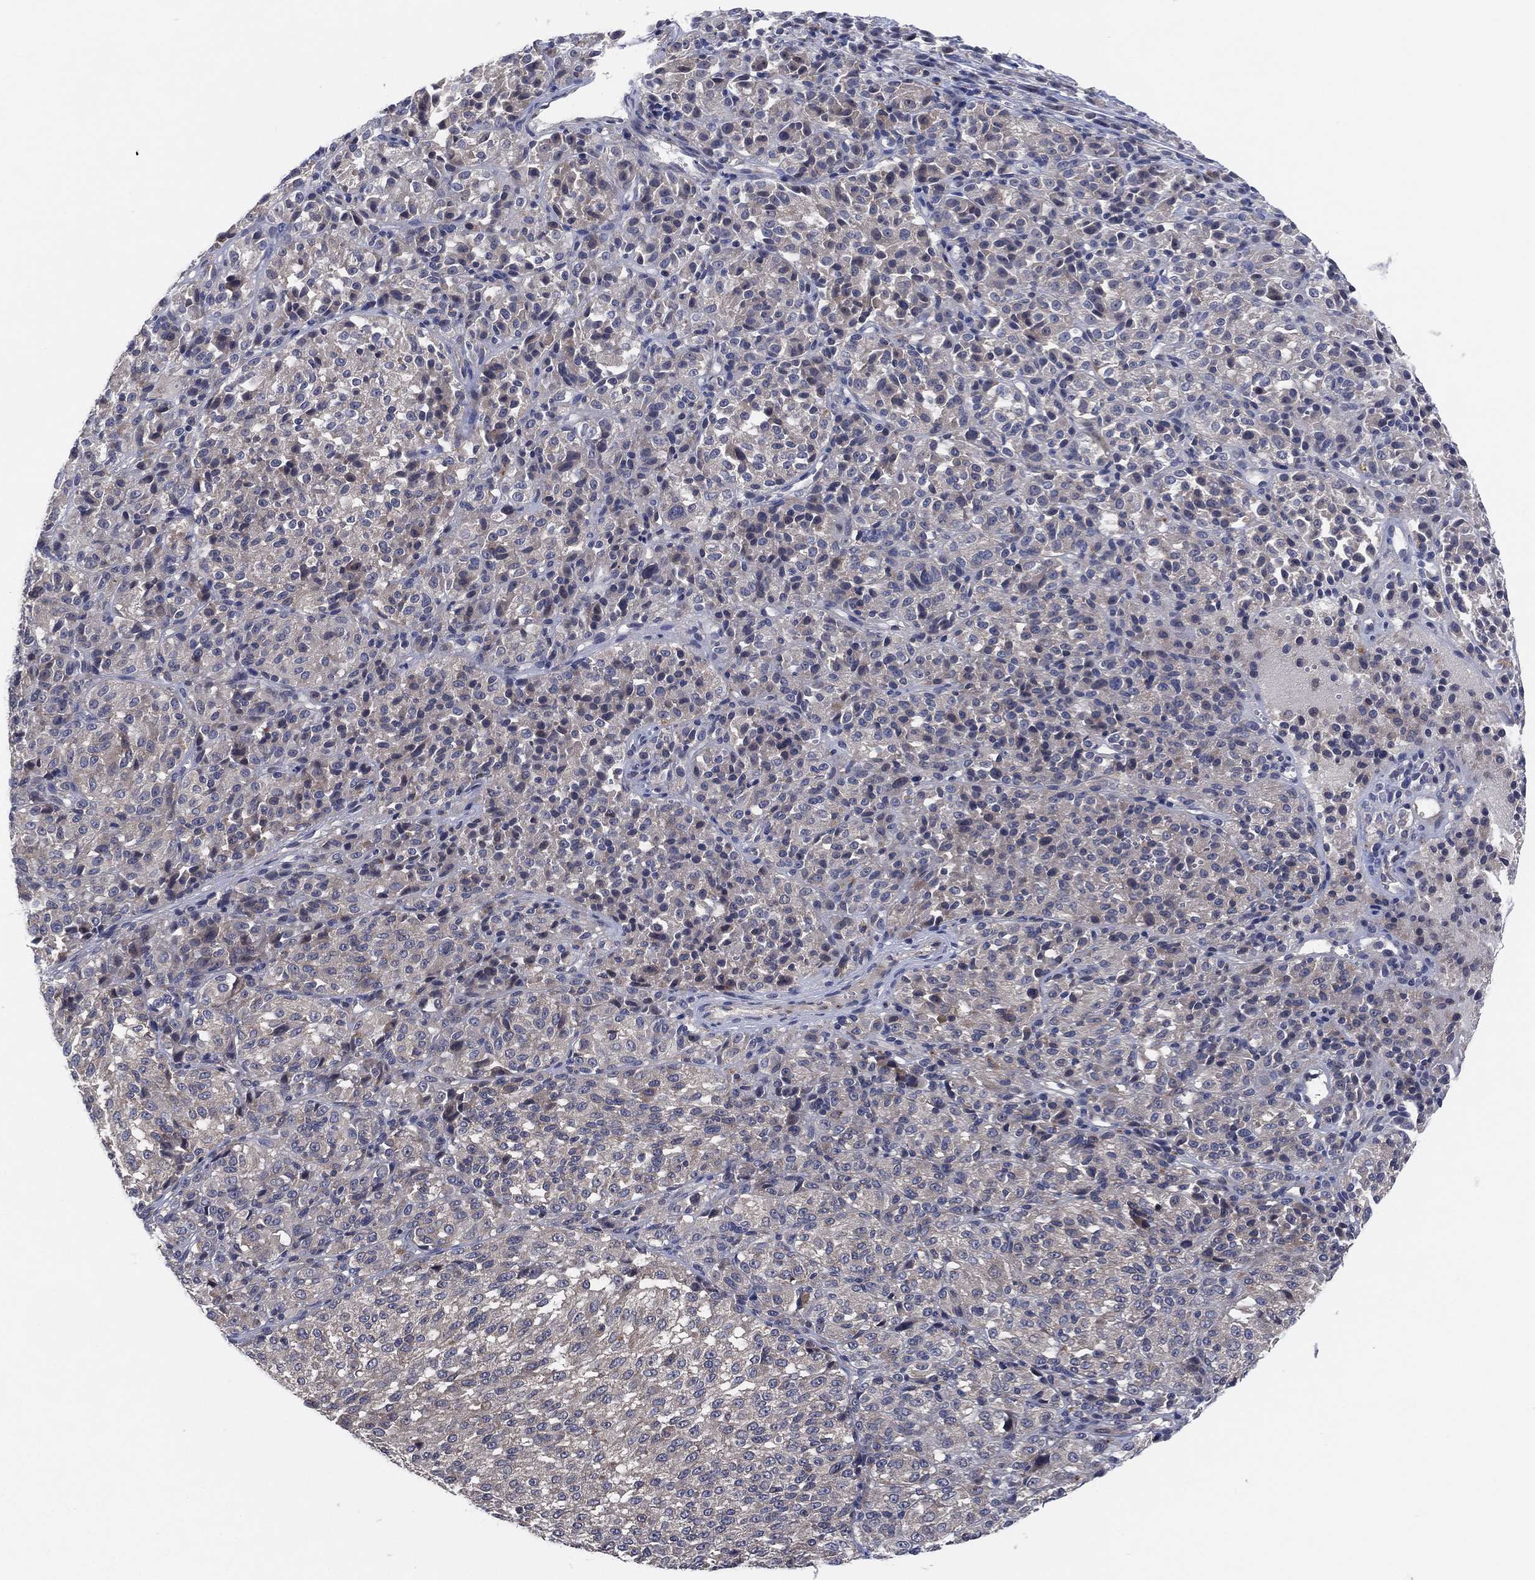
{"staining": {"intensity": "negative", "quantity": "none", "location": "none"}, "tissue": "melanoma", "cell_type": "Tumor cells", "image_type": "cancer", "snomed": [{"axis": "morphology", "description": "Malignant melanoma, Metastatic site"}, {"axis": "topography", "description": "Brain"}], "caption": "Histopathology image shows no protein expression in tumor cells of melanoma tissue.", "gene": "FAM104A", "patient": {"sex": "female", "age": 56}}